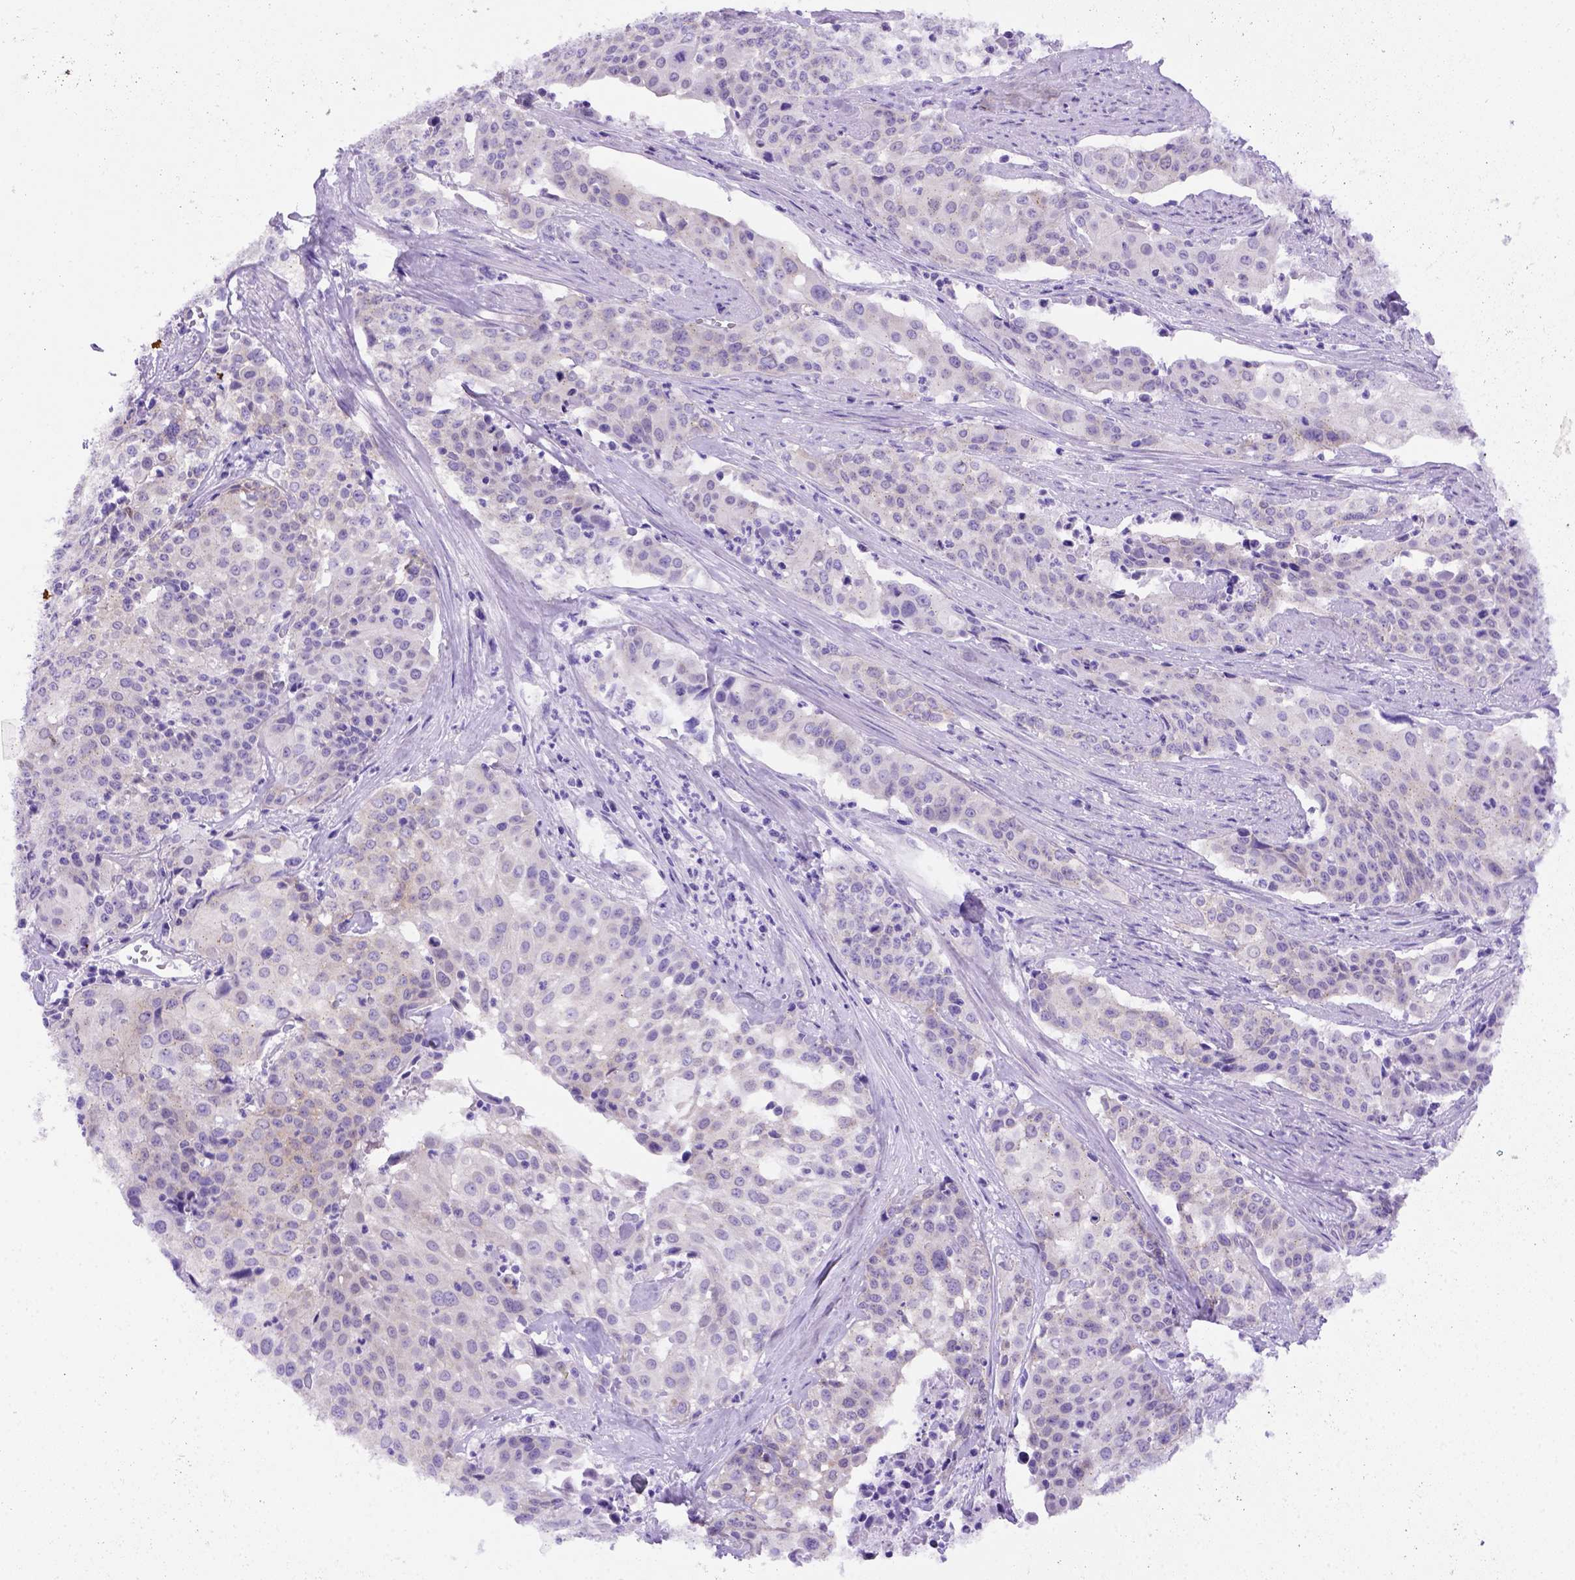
{"staining": {"intensity": "weak", "quantity": "<25%", "location": "cytoplasmic/membranous"}, "tissue": "cervical cancer", "cell_type": "Tumor cells", "image_type": "cancer", "snomed": [{"axis": "morphology", "description": "Squamous cell carcinoma, NOS"}, {"axis": "topography", "description": "Cervix"}], "caption": "Immunohistochemical staining of human cervical squamous cell carcinoma displays no significant positivity in tumor cells.", "gene": "FOXI1", "patient": {"sex": "female", "age": 39}}